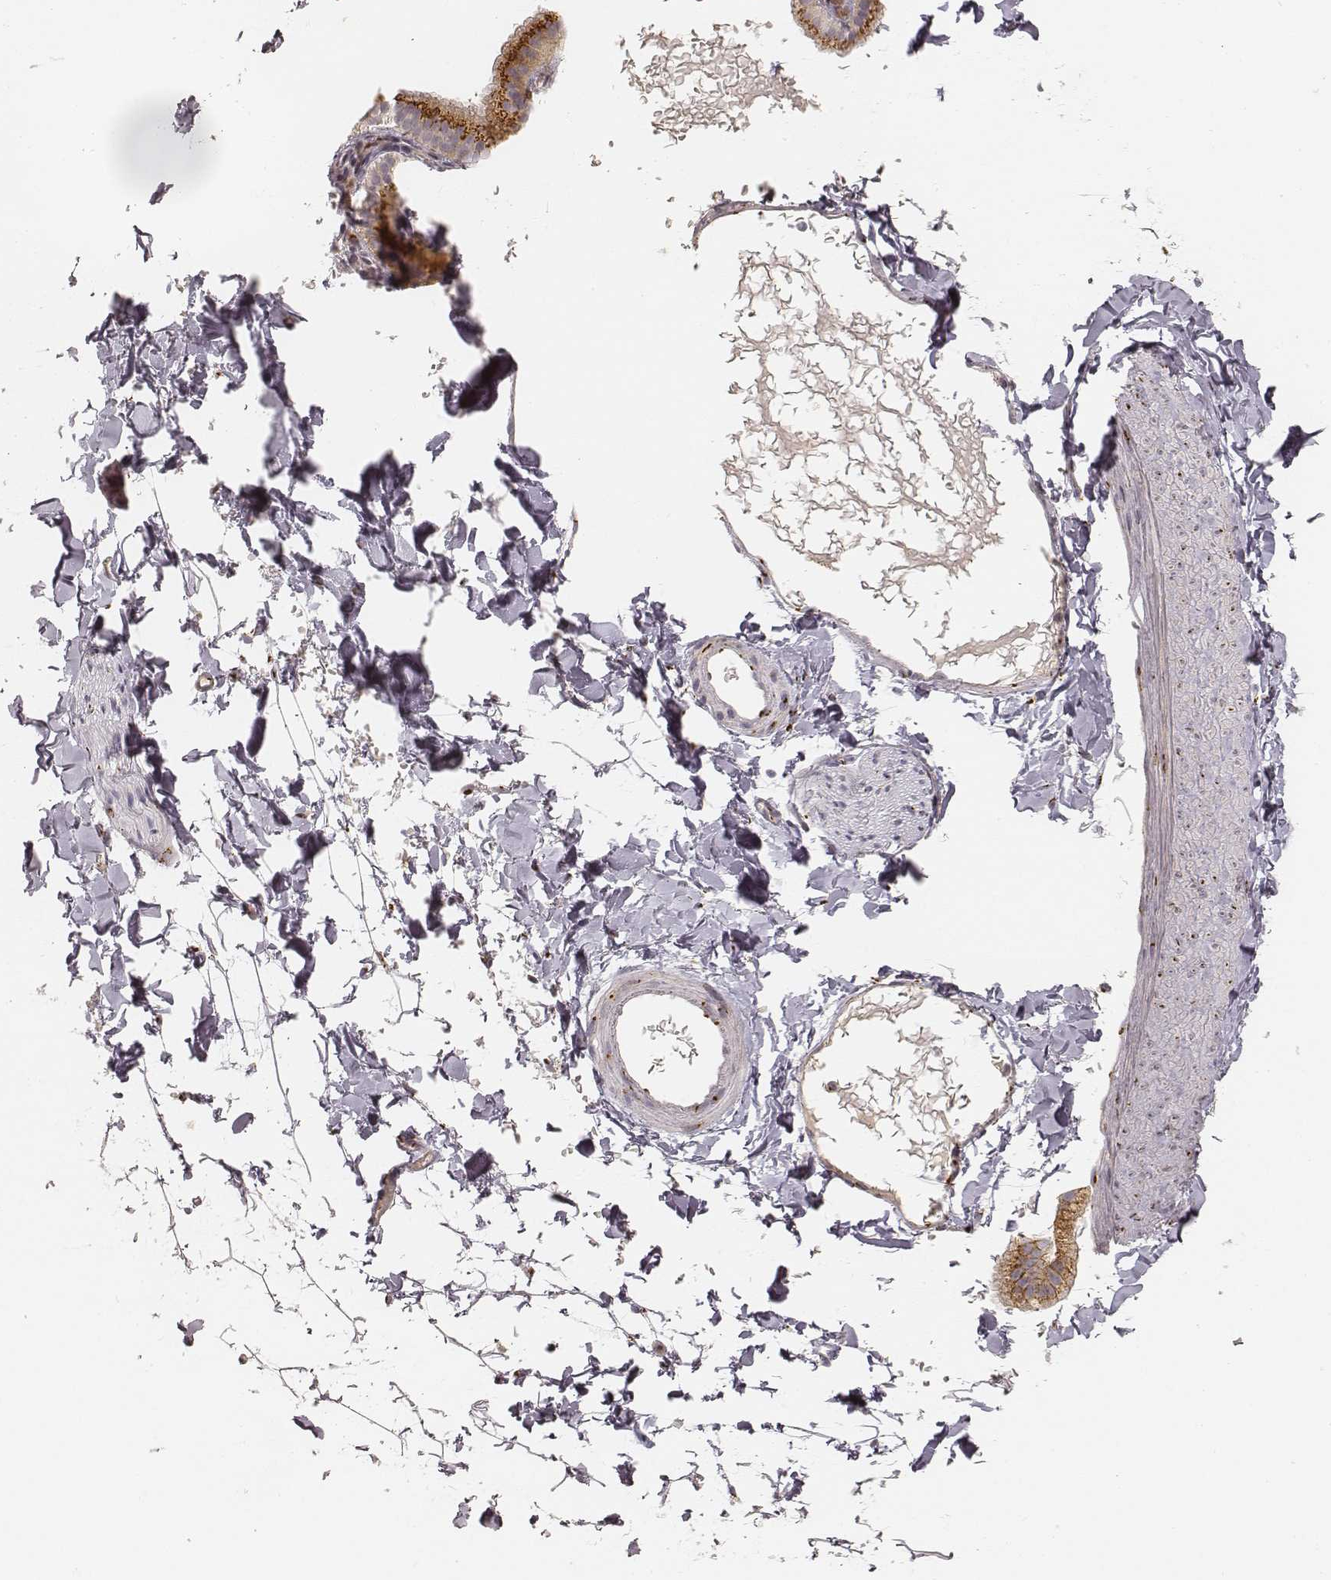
{"staining": {"intensity": "weak", "quantity": "<25%", "location": "cytoplasmic/membranous"}, "tissue": "adipose tissue", "cell_type": "Adipocytes", "image_type": "normal", "snomed": [{"axis": "morphology", "description": "Normal tissue, NOS"}, {"axis": "topography", "description": "Gallbladder"}, {"axis": "topography", "description": "Peripheral nerve tissue"}], "caption": "Protein analysis of unremarkable adipose tissue displays no significant staining in adipocytes. (Brightfield microscopy of DAB immunohistochemistry at high magnification).", "gene": "GORASP2", "patient": {"sex": "female", "age": 45}}